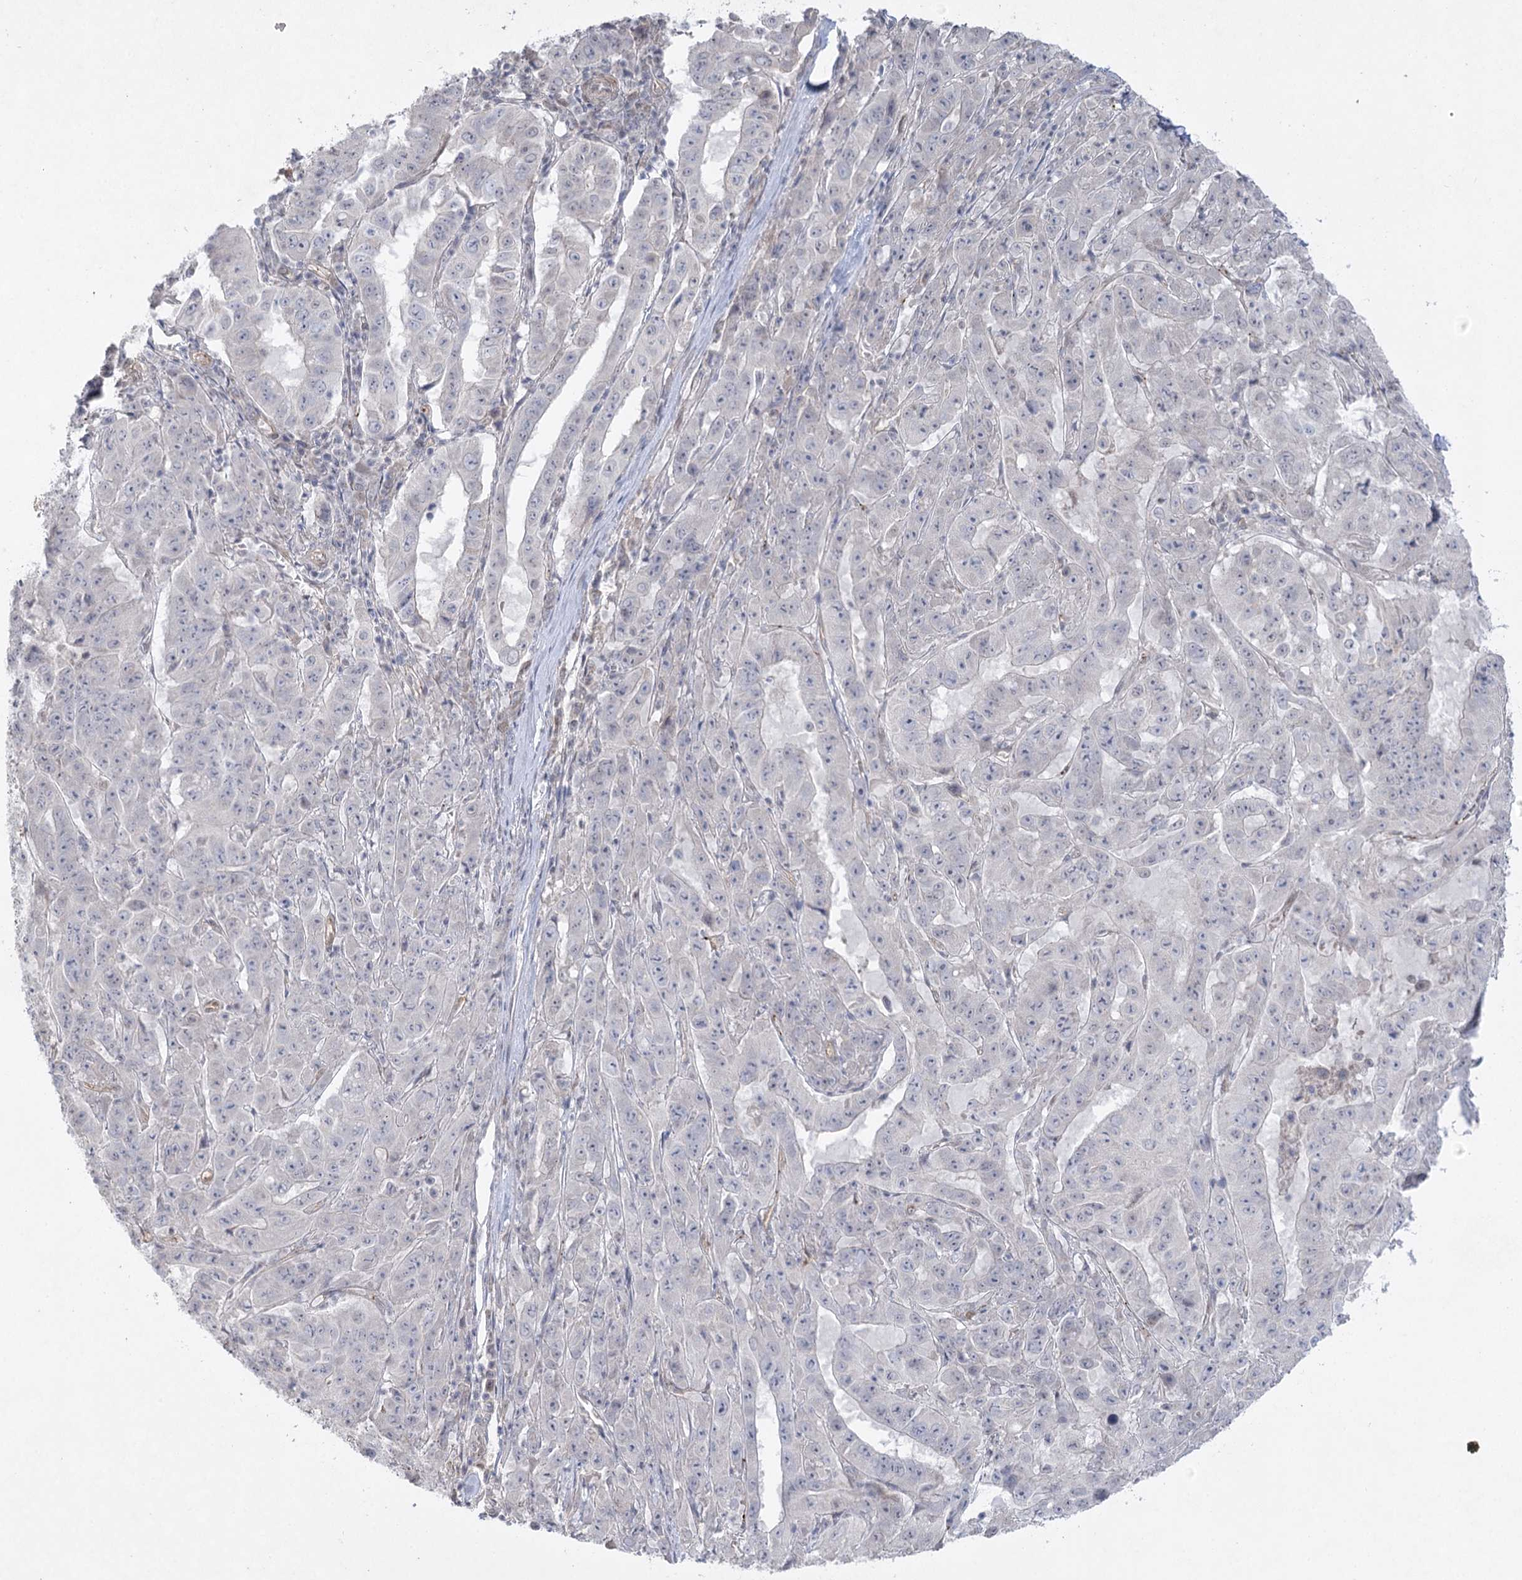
{"staining": {"intensity": "negative", "quantity": "none", "location": "none"}, "tissue": "pancreatic cancer", "cell_type": "Tumor cells", "image_type": "cancer", "snomed": [{"axis": "morphology", "description": "Adenocarcinoma, NOS"}, {"axis": "topography", "description": "Pancreas"}], "caption": "Photomicrograph shows no significant protein positivity in tumor cells of pancreatic cancer (adenocarcinoma).", "gene": "AMTN", "patient": {"sex": "male", "age": 63}}